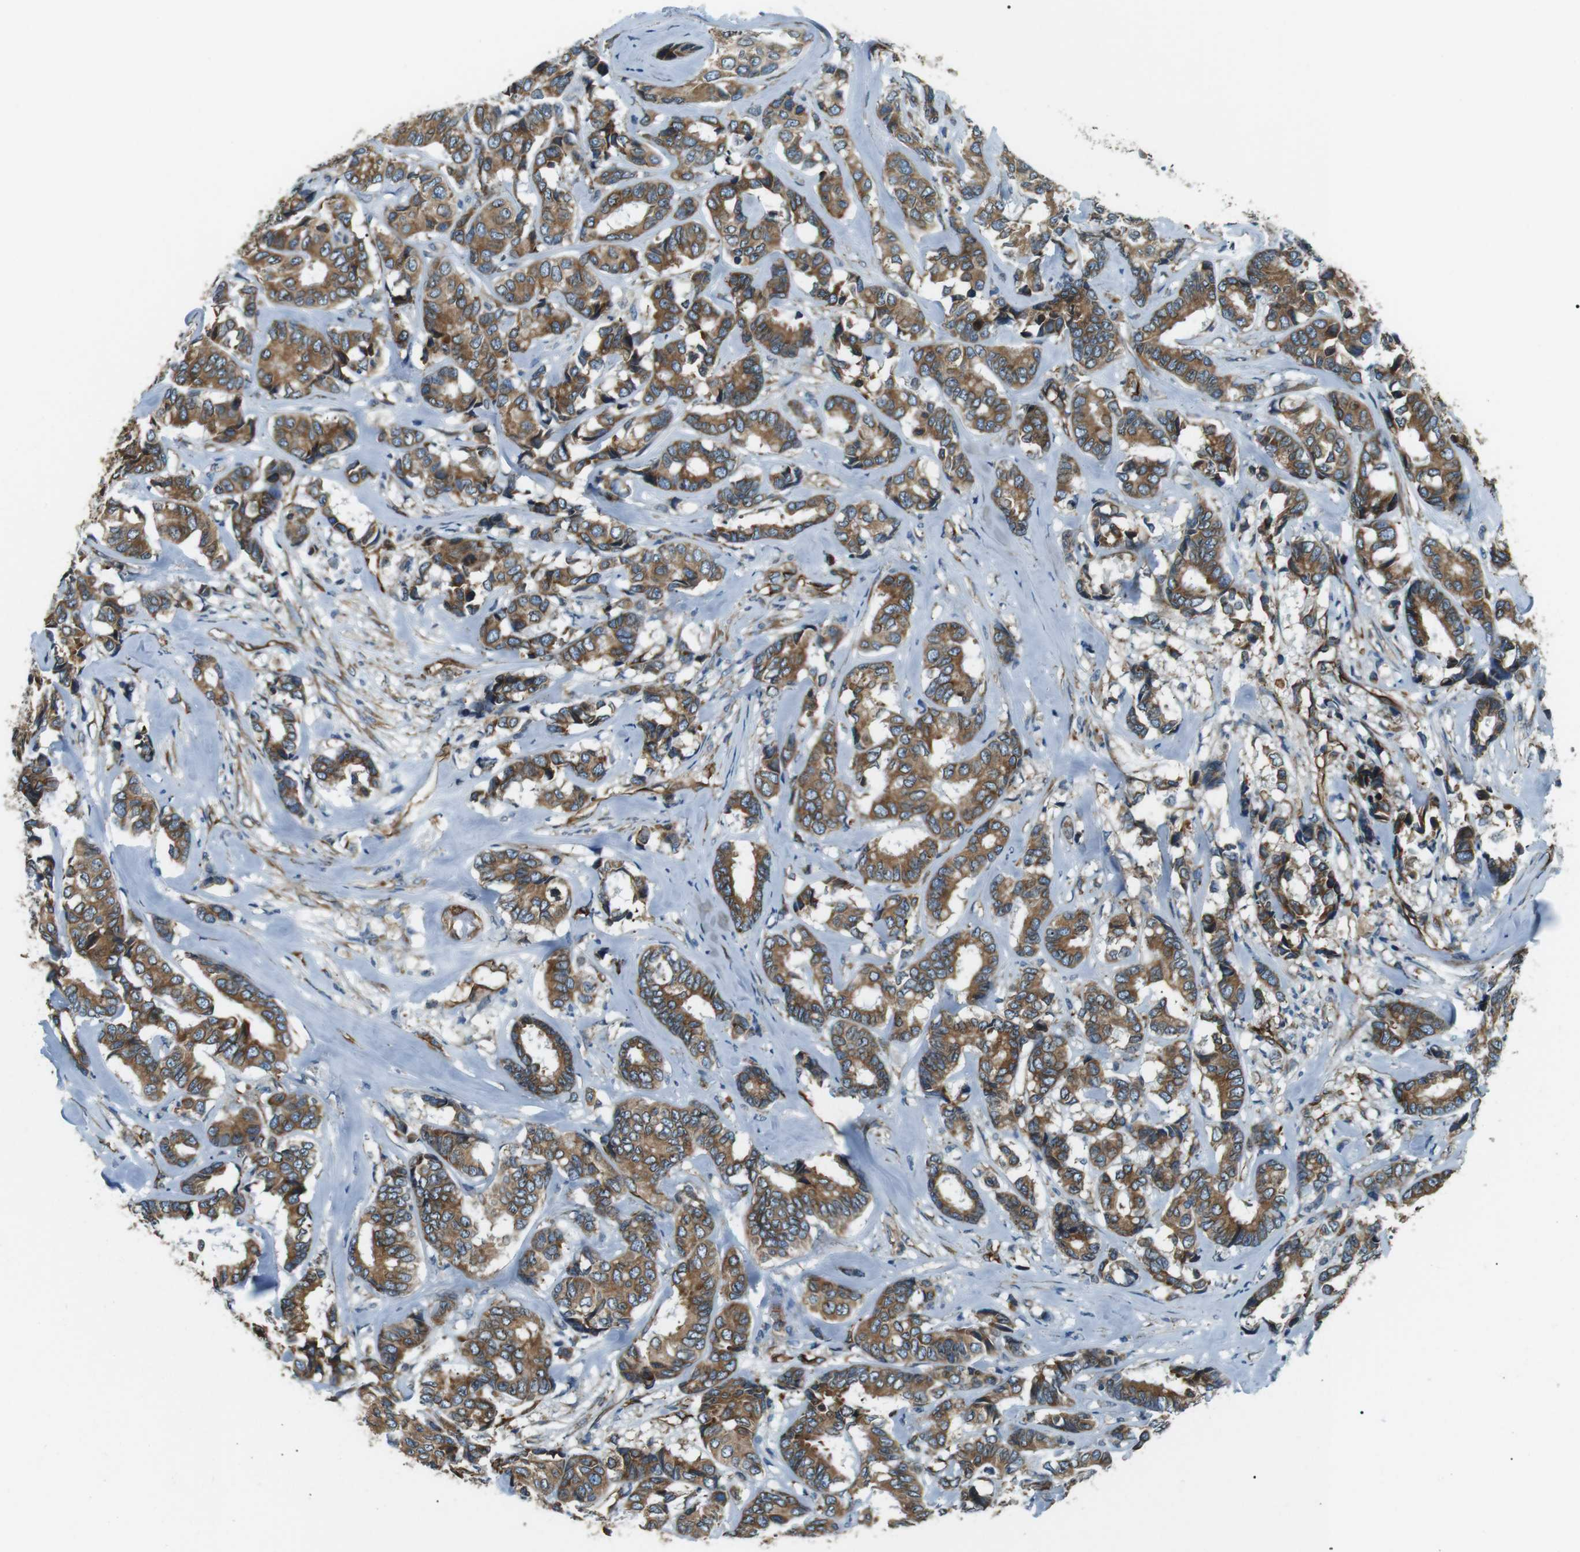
{"staining": {"intensity": "moderate", "quantity": ">75%", "location": "cytoplasmic/membranous"}, "tissue": "breast cancer", "cell_type": "Tumor cells", "image_type": "cancer", "snomed": [{"axis": "morphology", "description": "Duct carcinoma"}, {"axis": "topography", "description": "Breast"}], "caption": "A brown stain highlights moderate cytoplasmic/membranous positivity of a protein in breast cancer tumor cells. (IHC, brightfield microscopy, high magnification).", "gene": "ODR4", "patient": {"sex": "female", "age": 87}}